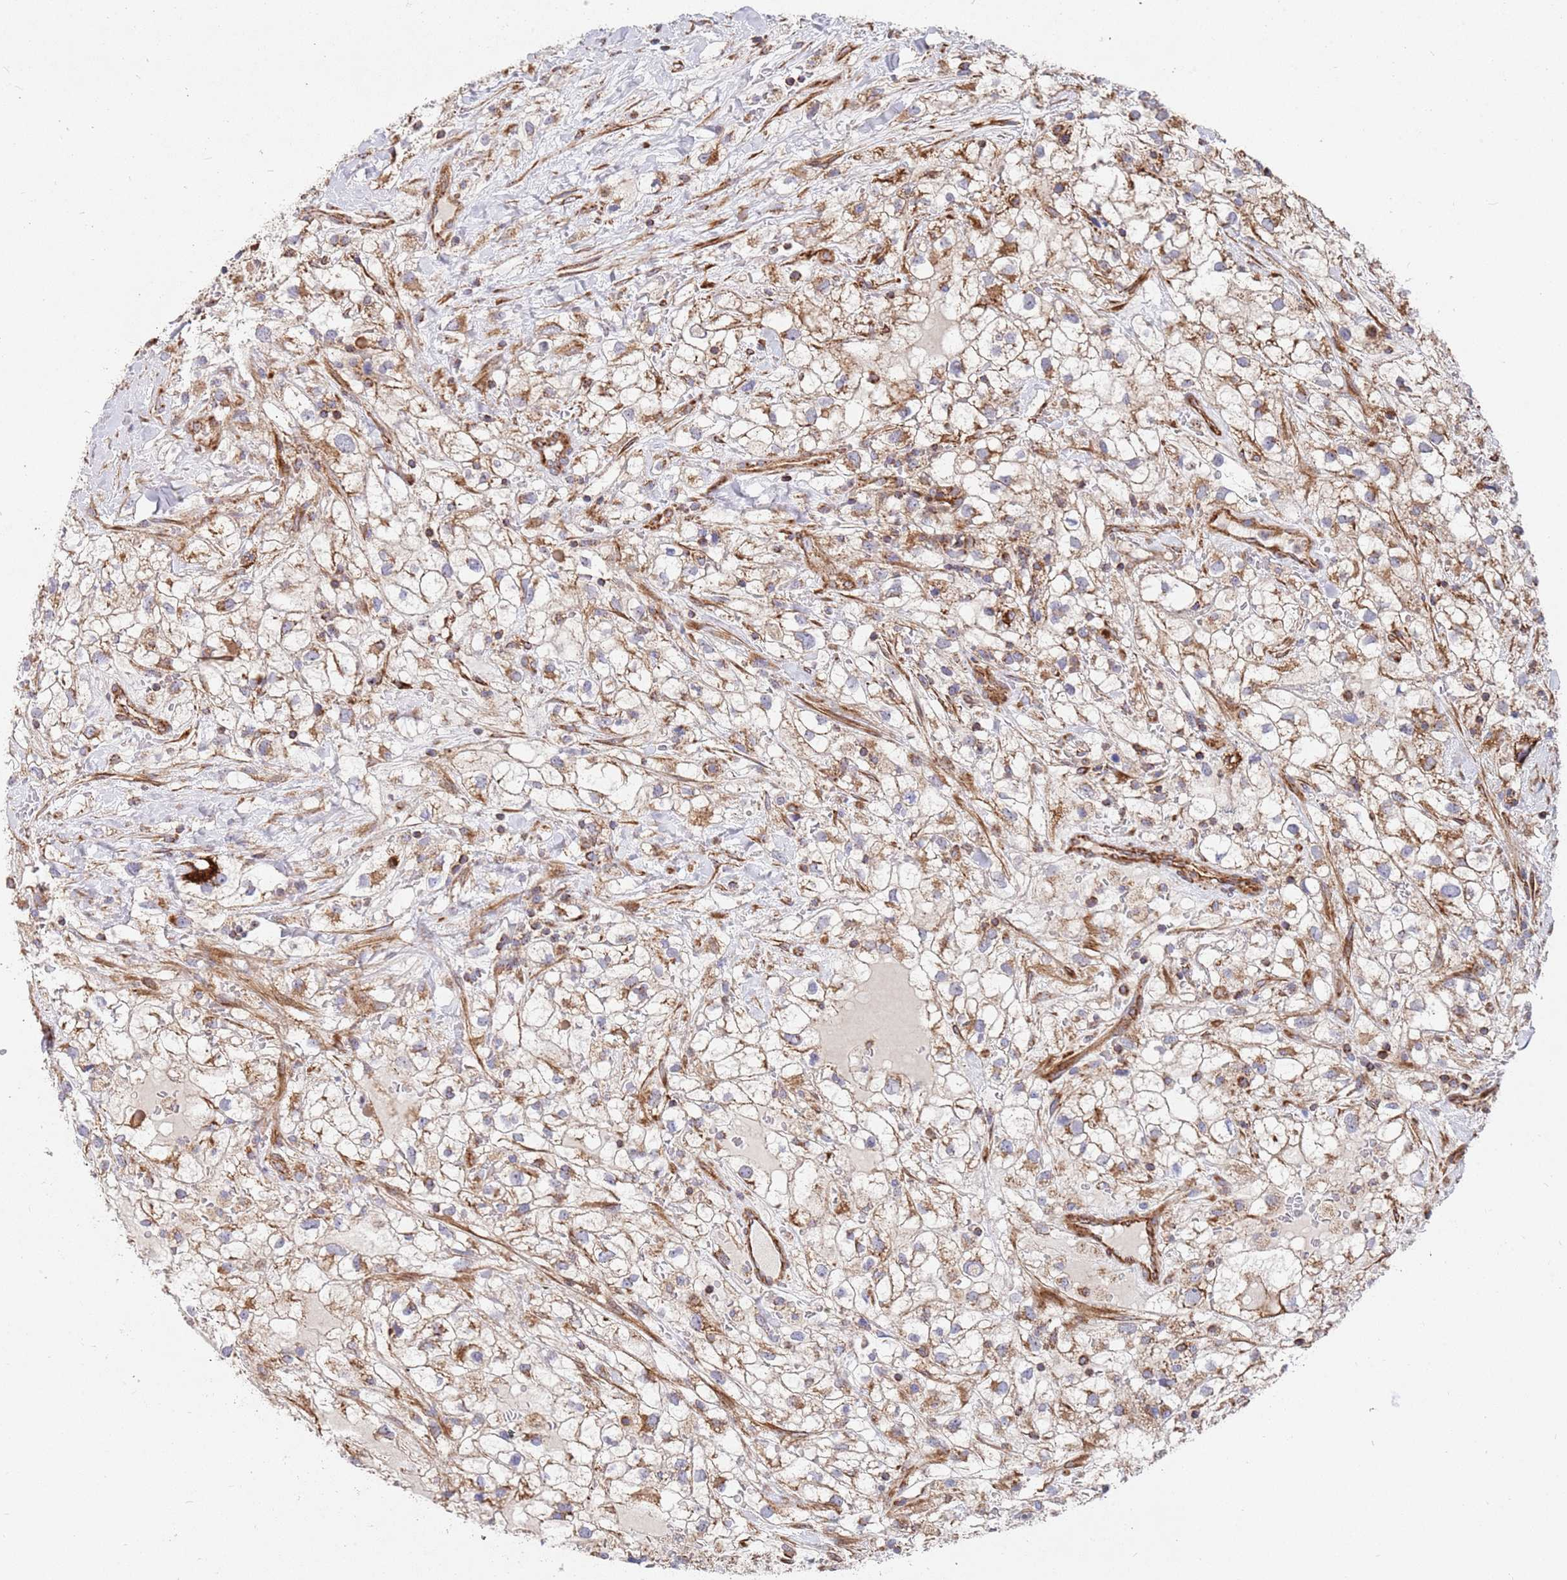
{"staining": {"intensity": "strong", "quantity": "25%-75%", "location": "cytoplasmic/membranous"}, "tissue": "renal cancer", "cell_type": "Tumor cells", "image_type": "cancer", "snomed": [{"axis": "morphology", "description": "Adenocarcinoma, NOS"}, {"axis": "topography", "description": "Kidney"}], "caption": "Immunohistochemical staining of human adenocarcinoma (renal) displays high levels of strong cytoplasmic/membranous positivity in approximately 25%-75% of tumor cells. The staining is performed using DAB (3,3'-diaminobenzidine) brown chromogen to label protein expression. The nuclei are counter-stained blue using hematoxylin.", "gene": "WDFY3", "patient": {"sex": "male", "age": 59}}